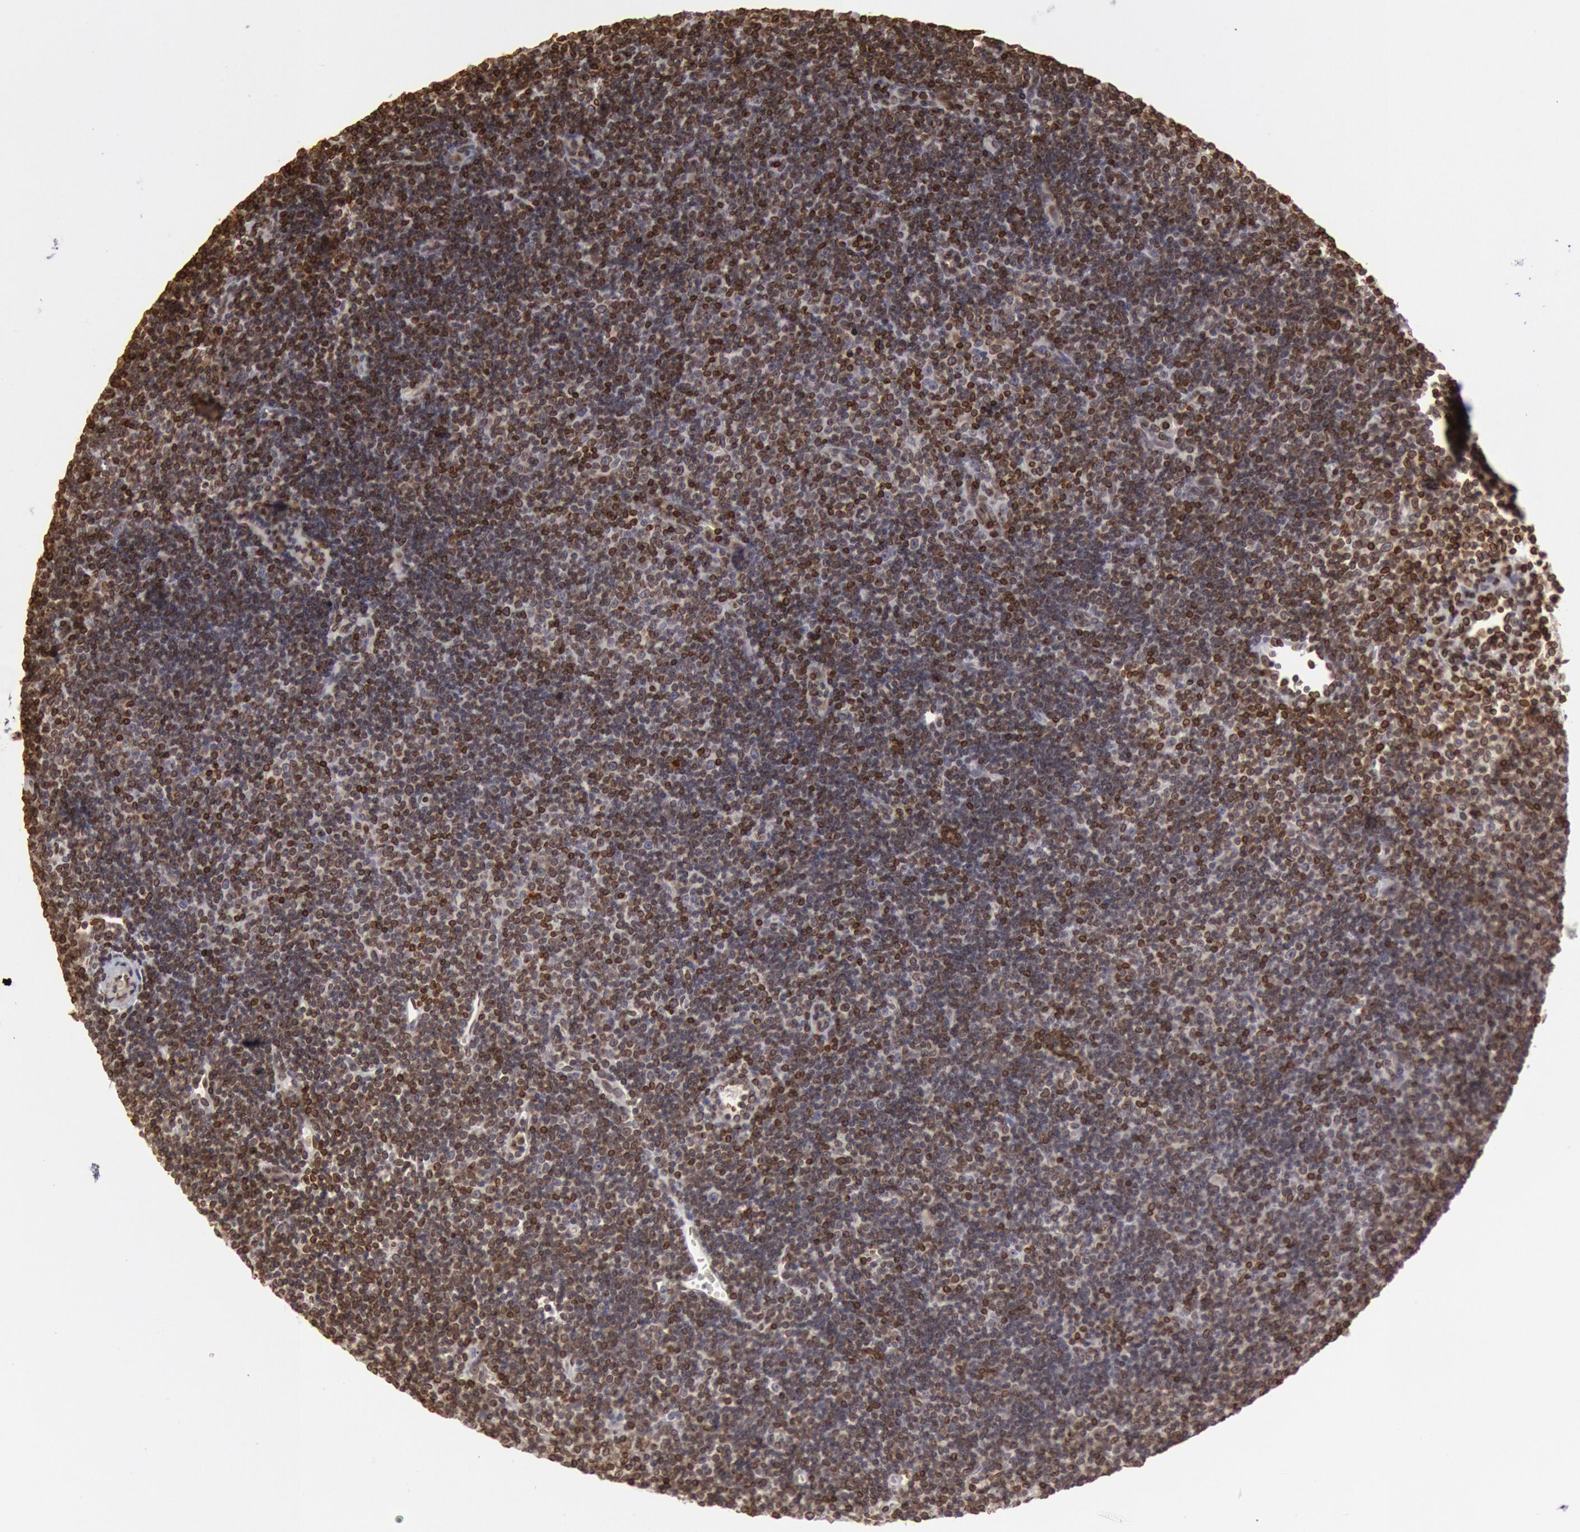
{"staining": {"intensity": "strong", "quantity": ">75%", "location": "cytoplasmic/membranous,nuclear"}, "tissue": "lymphoma", "cell_type": "Tumor cells", "image_type": "cancer", "snomed": [{"axis": "morphology", "description": "Malignant lymphoma, non-Hodgkin's type, Low grade"}, {"axis": "topography", "description": "Lymph node"}], "caption": "Immunohistochemical staining of lymphoma displays strong cytoplasmic/membranous and nuclear protein positivity in approximately >75% of tumor cells.", "gene": "SUN2", "patient": {"sex": "male", "age": 57}}